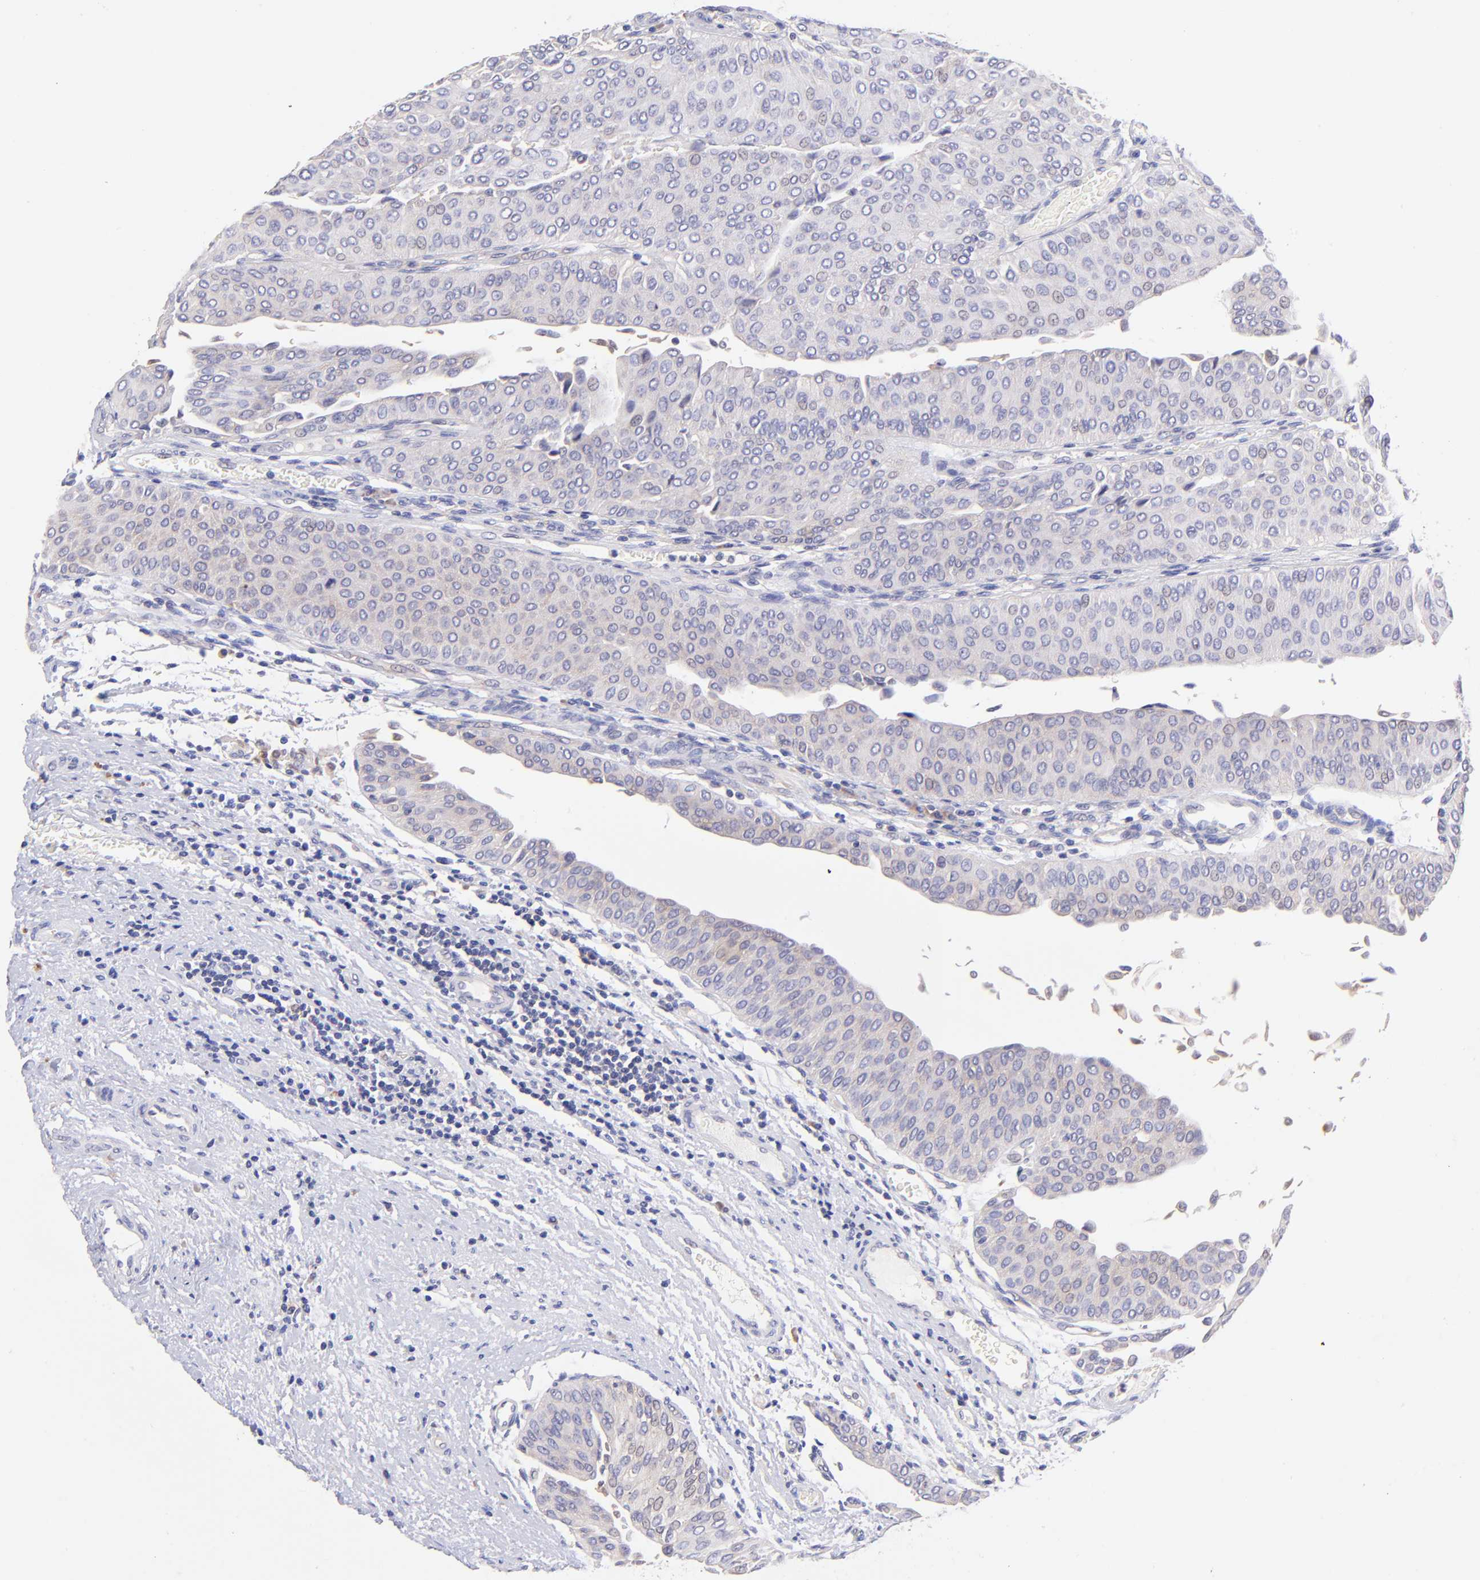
{"staining": {"intensity": "negative", "quantity": "none", "location": "none"}, "tissue": "urothelial cancer", "cell_type": "Tumor cells", "image_type": "cancer", "snomed": [{"axis": "morphology", "description": "Urothelial carcinoma, Low grade"}, {"axis": "topography", "description": "Urinary bladder"}], "caption": "Tumor cells are negative for brown protein staining in urothelial cancer.", "gene": "RPL11", "patient": {"sex": "male", "age": 64}}